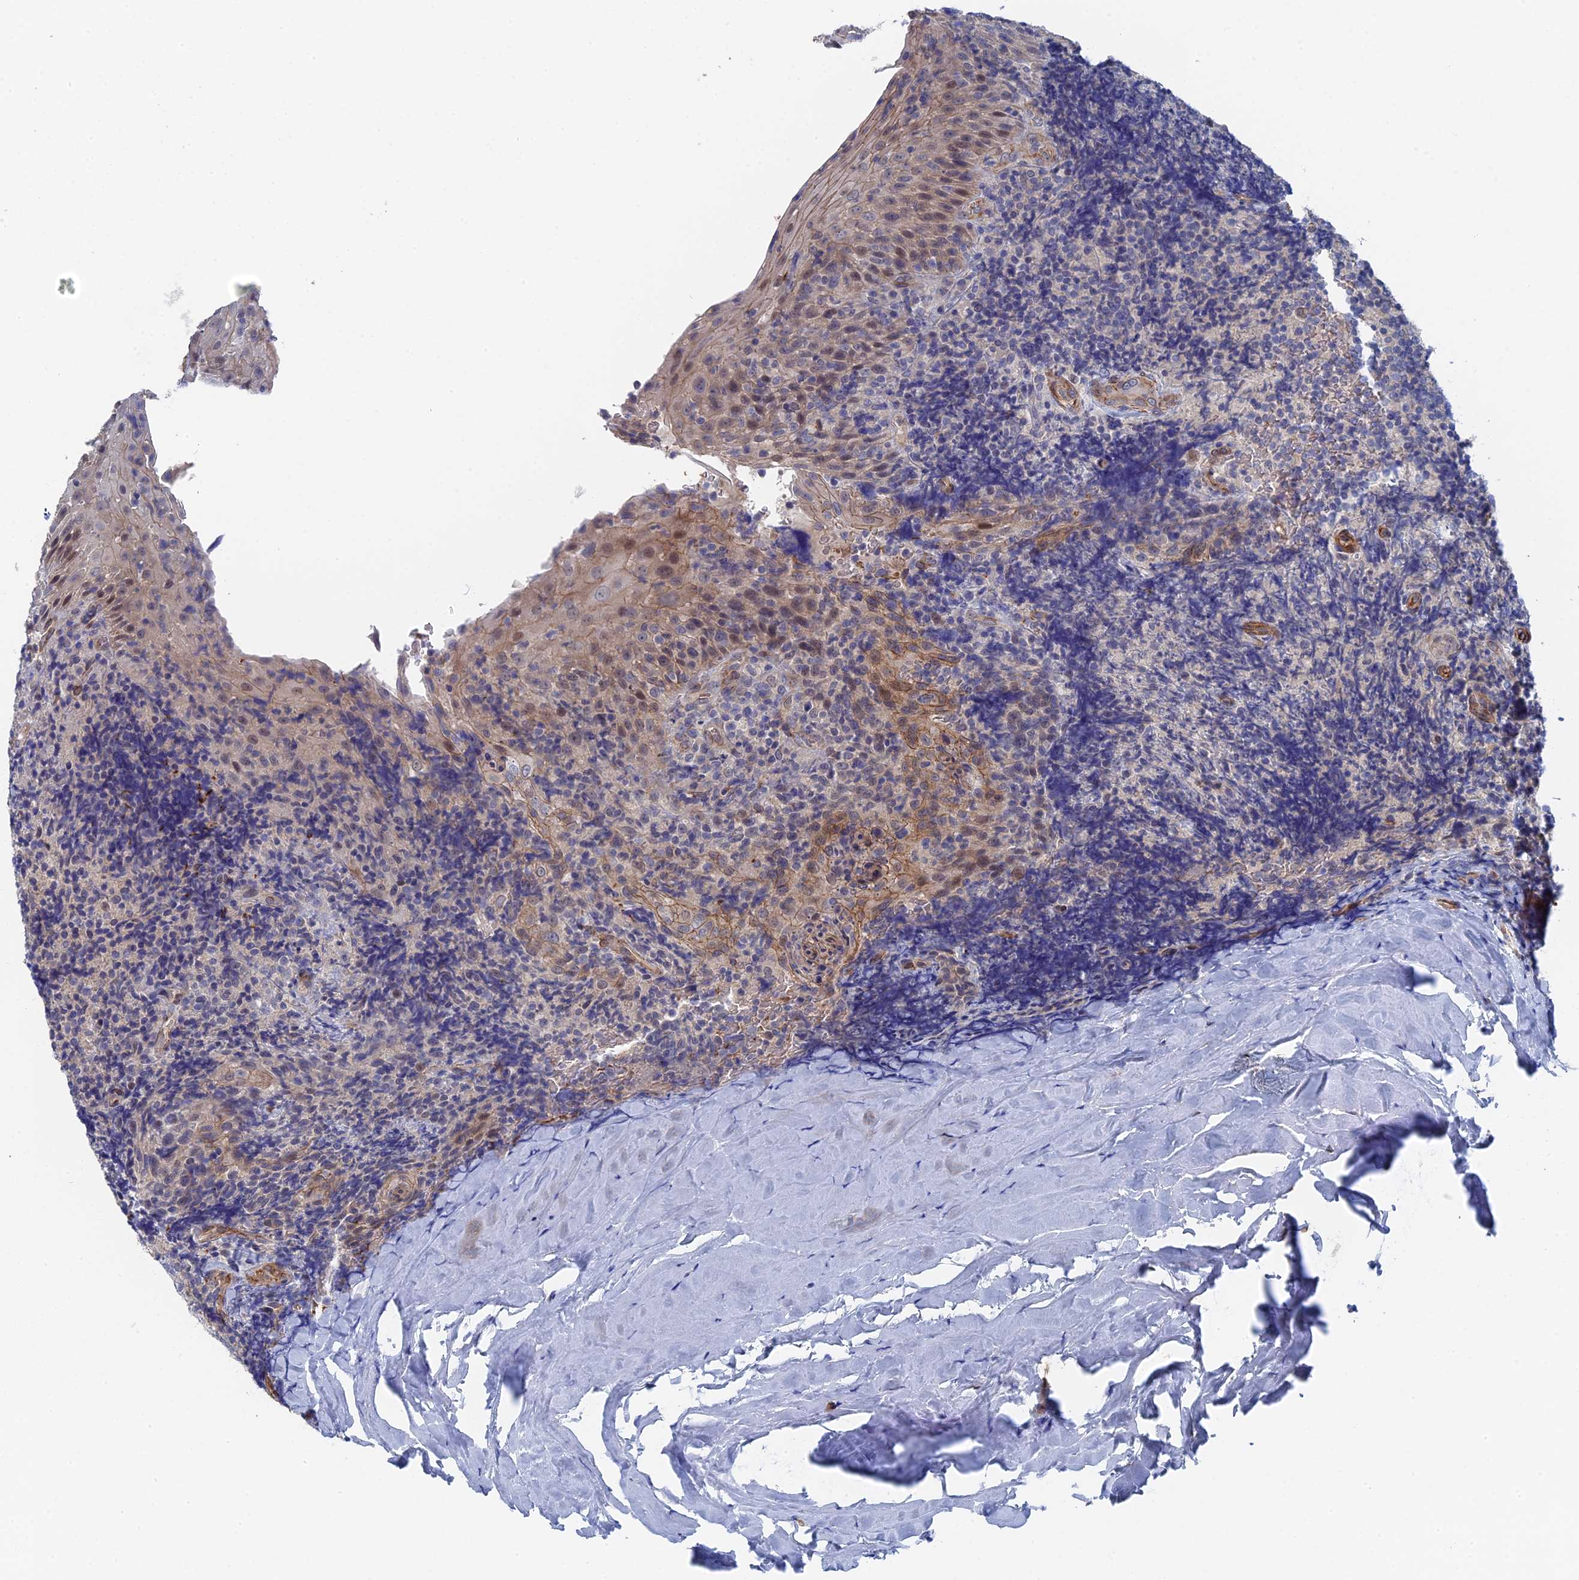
{"staining": {"intensity": "negative", "quantity": "none", "location": "none"}, "tissue": "tonsil", "cell_type": "Germinal center cells", "image_type": "normal", "snomed": [{"axis": "morphology", "description": "Normal tissue, NOS"}, {"axis": "topography", "description": "Tonsil"}], "caption": "Micrograph shows no significant protein staining in germinal center cells of unremarkable tonsil. (DAB immunohistochemistry, high magnification).", "gene": "MTHFSD", "patient": {"sex": "male", "age": 37}}